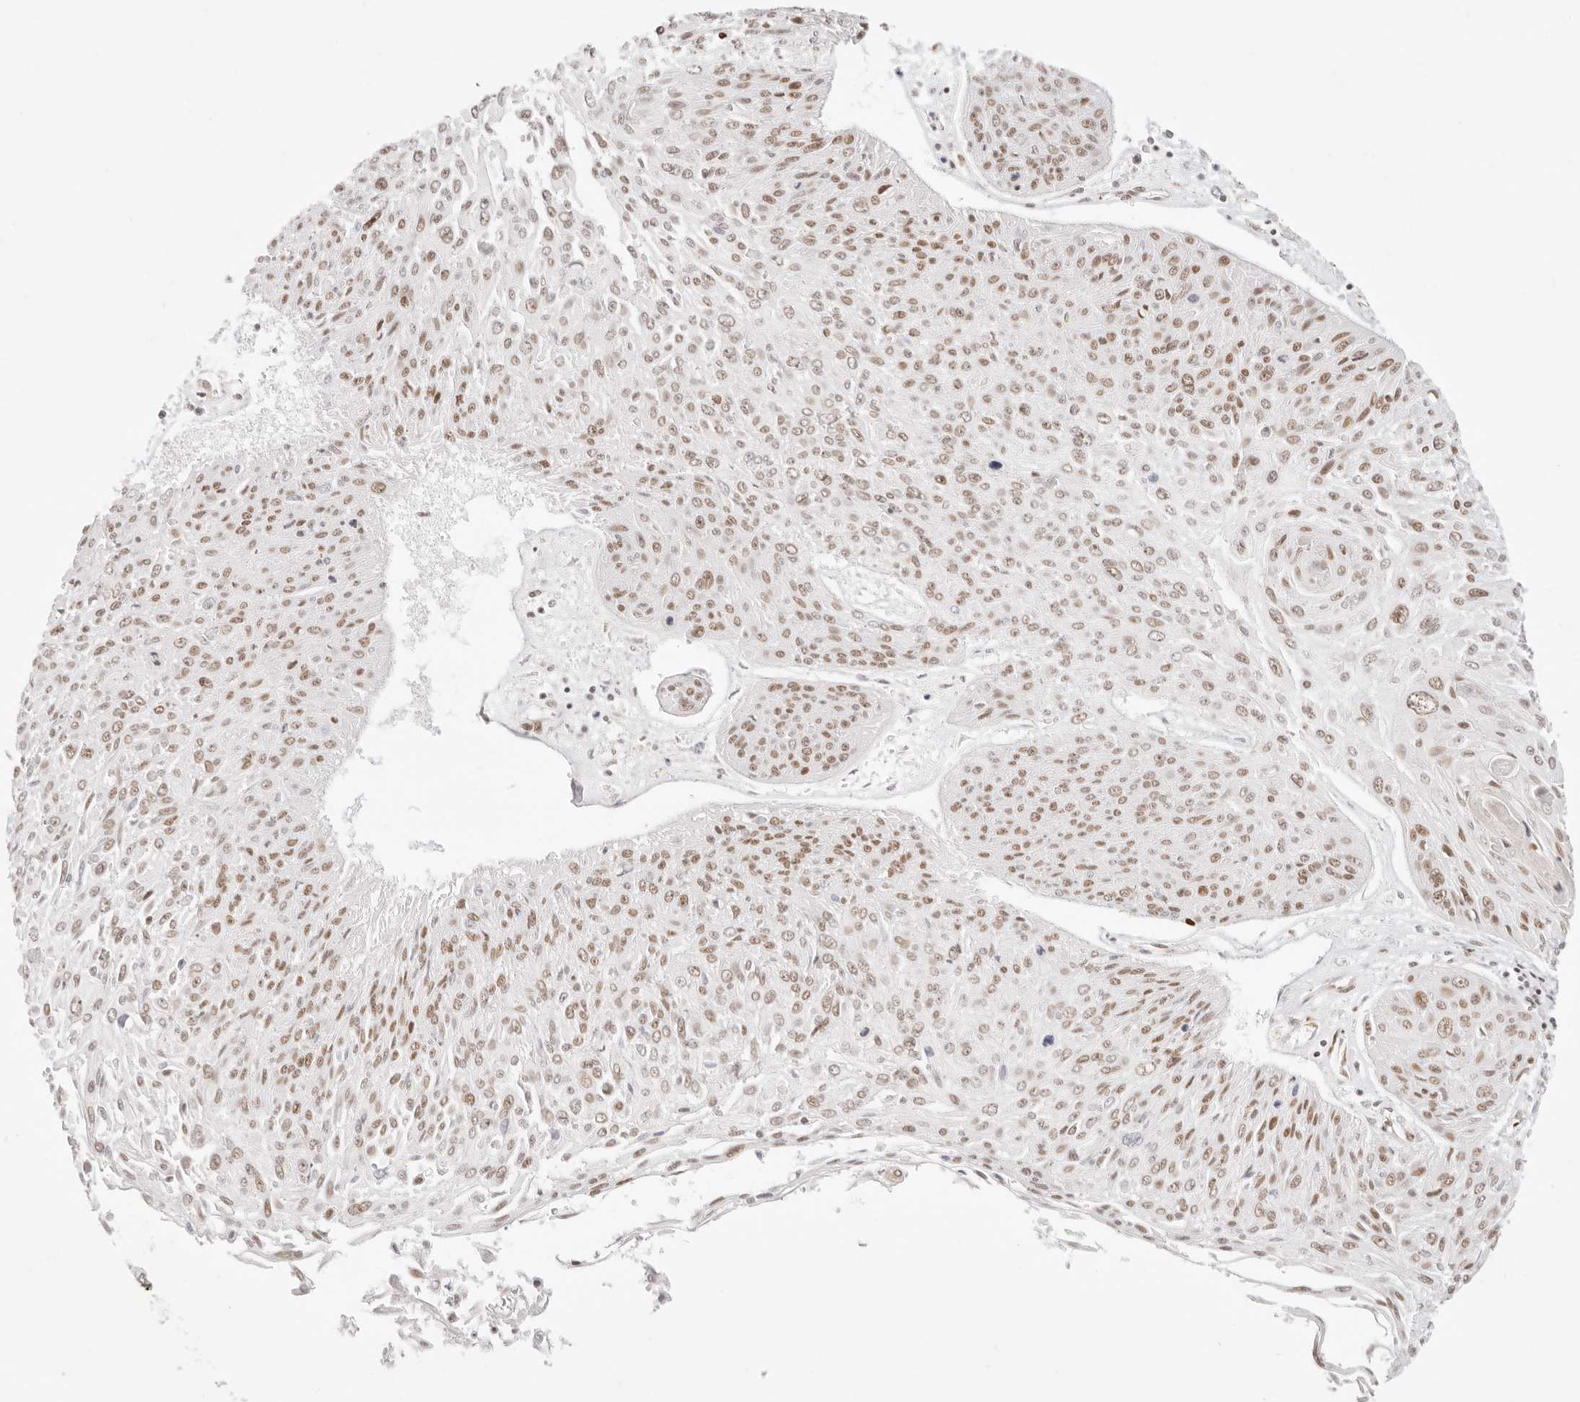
{"staining": {"intensity": "moderate", "quantity": ">75%", "location": "nuclear"}, "tissue": "cervical cancer", "cell_type": "Tumor cells", "image_type": "cancer", "snomed": [{"axis": "morphology", "description": "Squamous cell carcinoma, NOS"}, {"axis": "topography", "description": "Cervix"}], "caption": "Squamous cell carcinoma (cervical) stained with a protein marker shows moderate staining in tumor cells.", "gene": "ZC3H11A", "patient": {"sex": "female", "age": 51}}